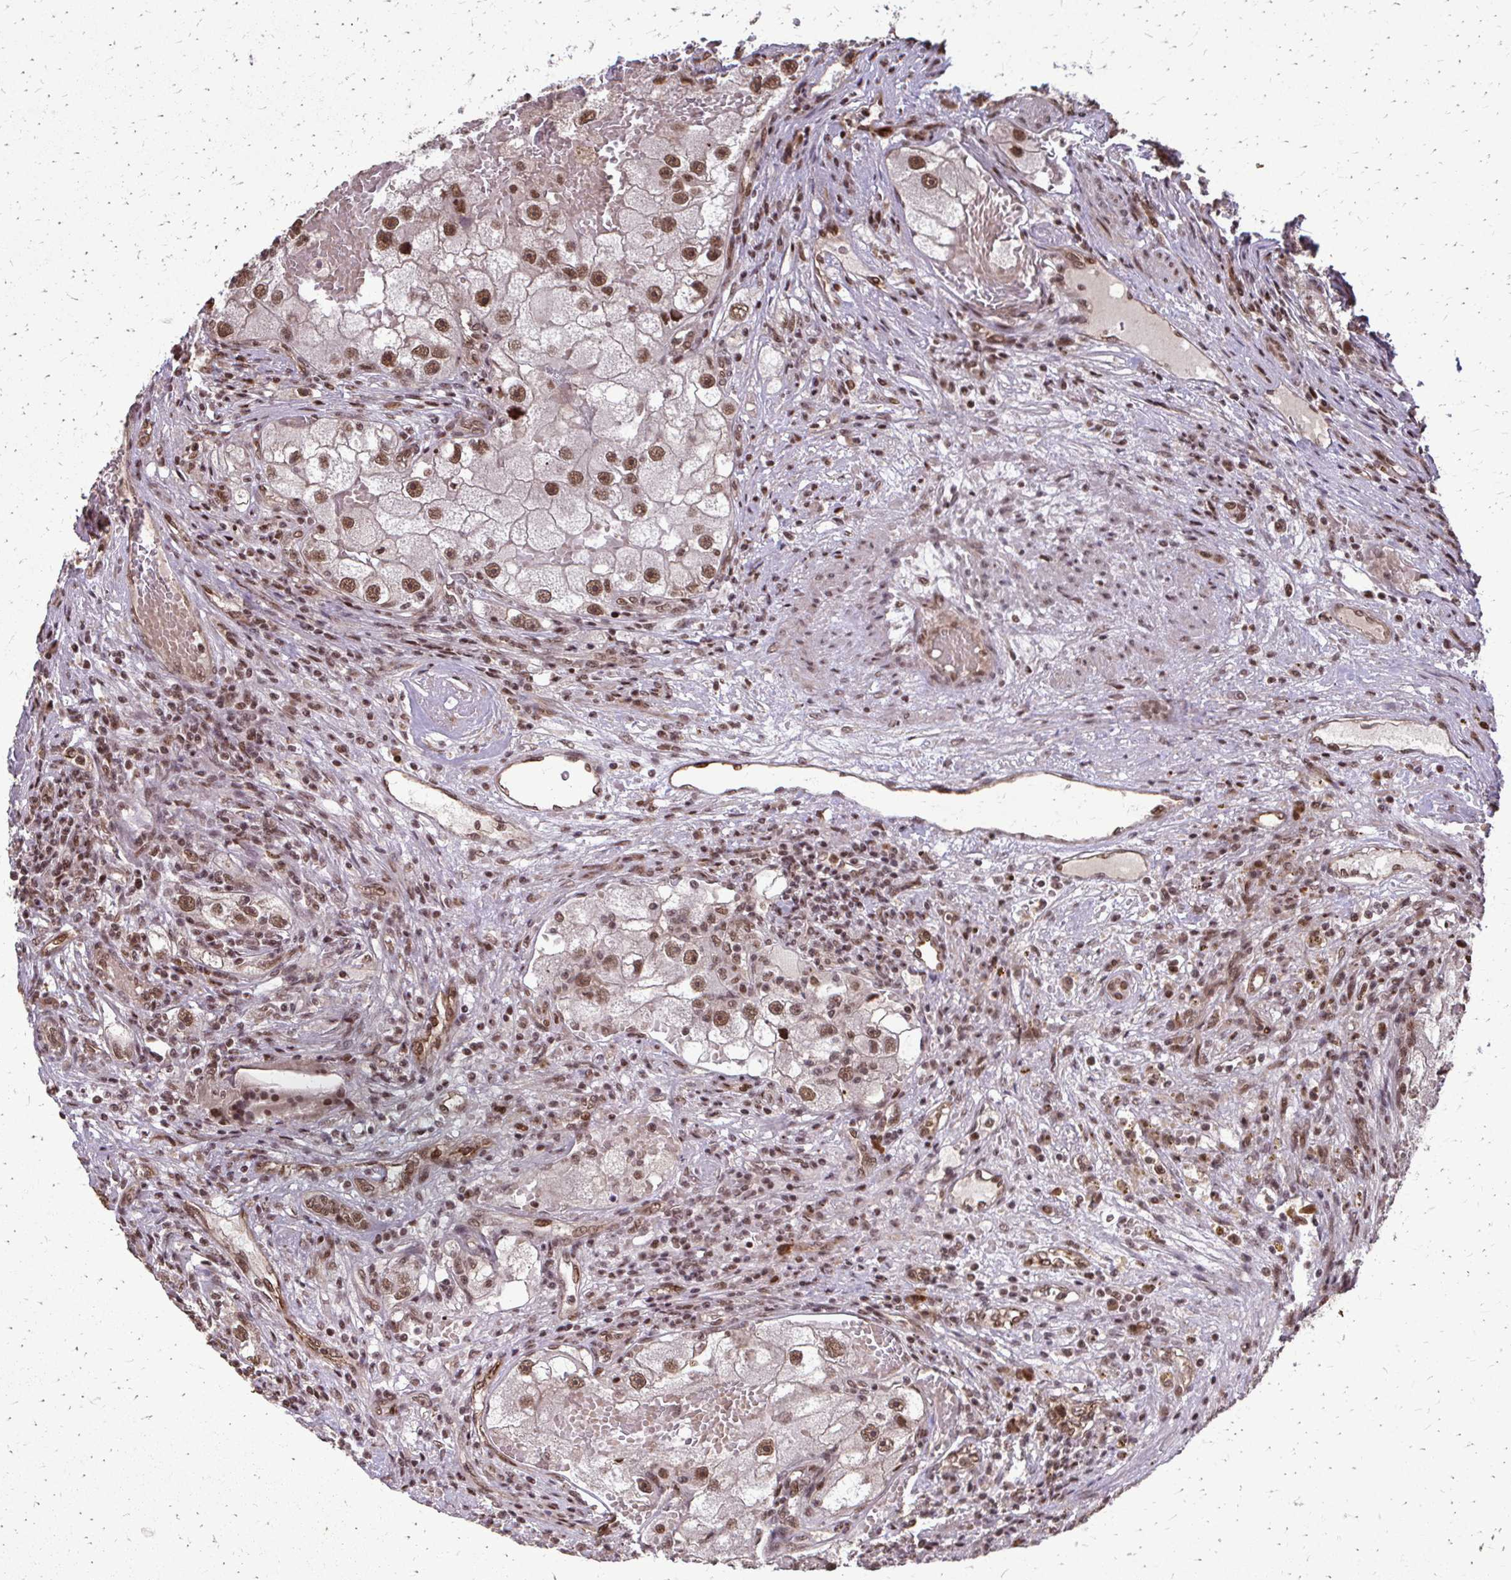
{"staining": {"intensity": "moderate", "quantity": ">75%", "location": "nuclear"}, "tissue": "renal cancer", "cell_type": "Tumor cells", "image_type": "cancer", "snomed": [{"axis": "morphology", "description": "Adenocarcinoma, NOS"}, {"axis": "topography", "description": "Kidney"}], "caption": "This micrograph reveals renal adenocarcinoma stained with IHC to label a protein in brown. The nuclear of tumor cells show moderate positivity for the protein. Nuclei are counter-stained blue.", "gene": "SS18", "patient": {"sex": "male", "age": 63}}